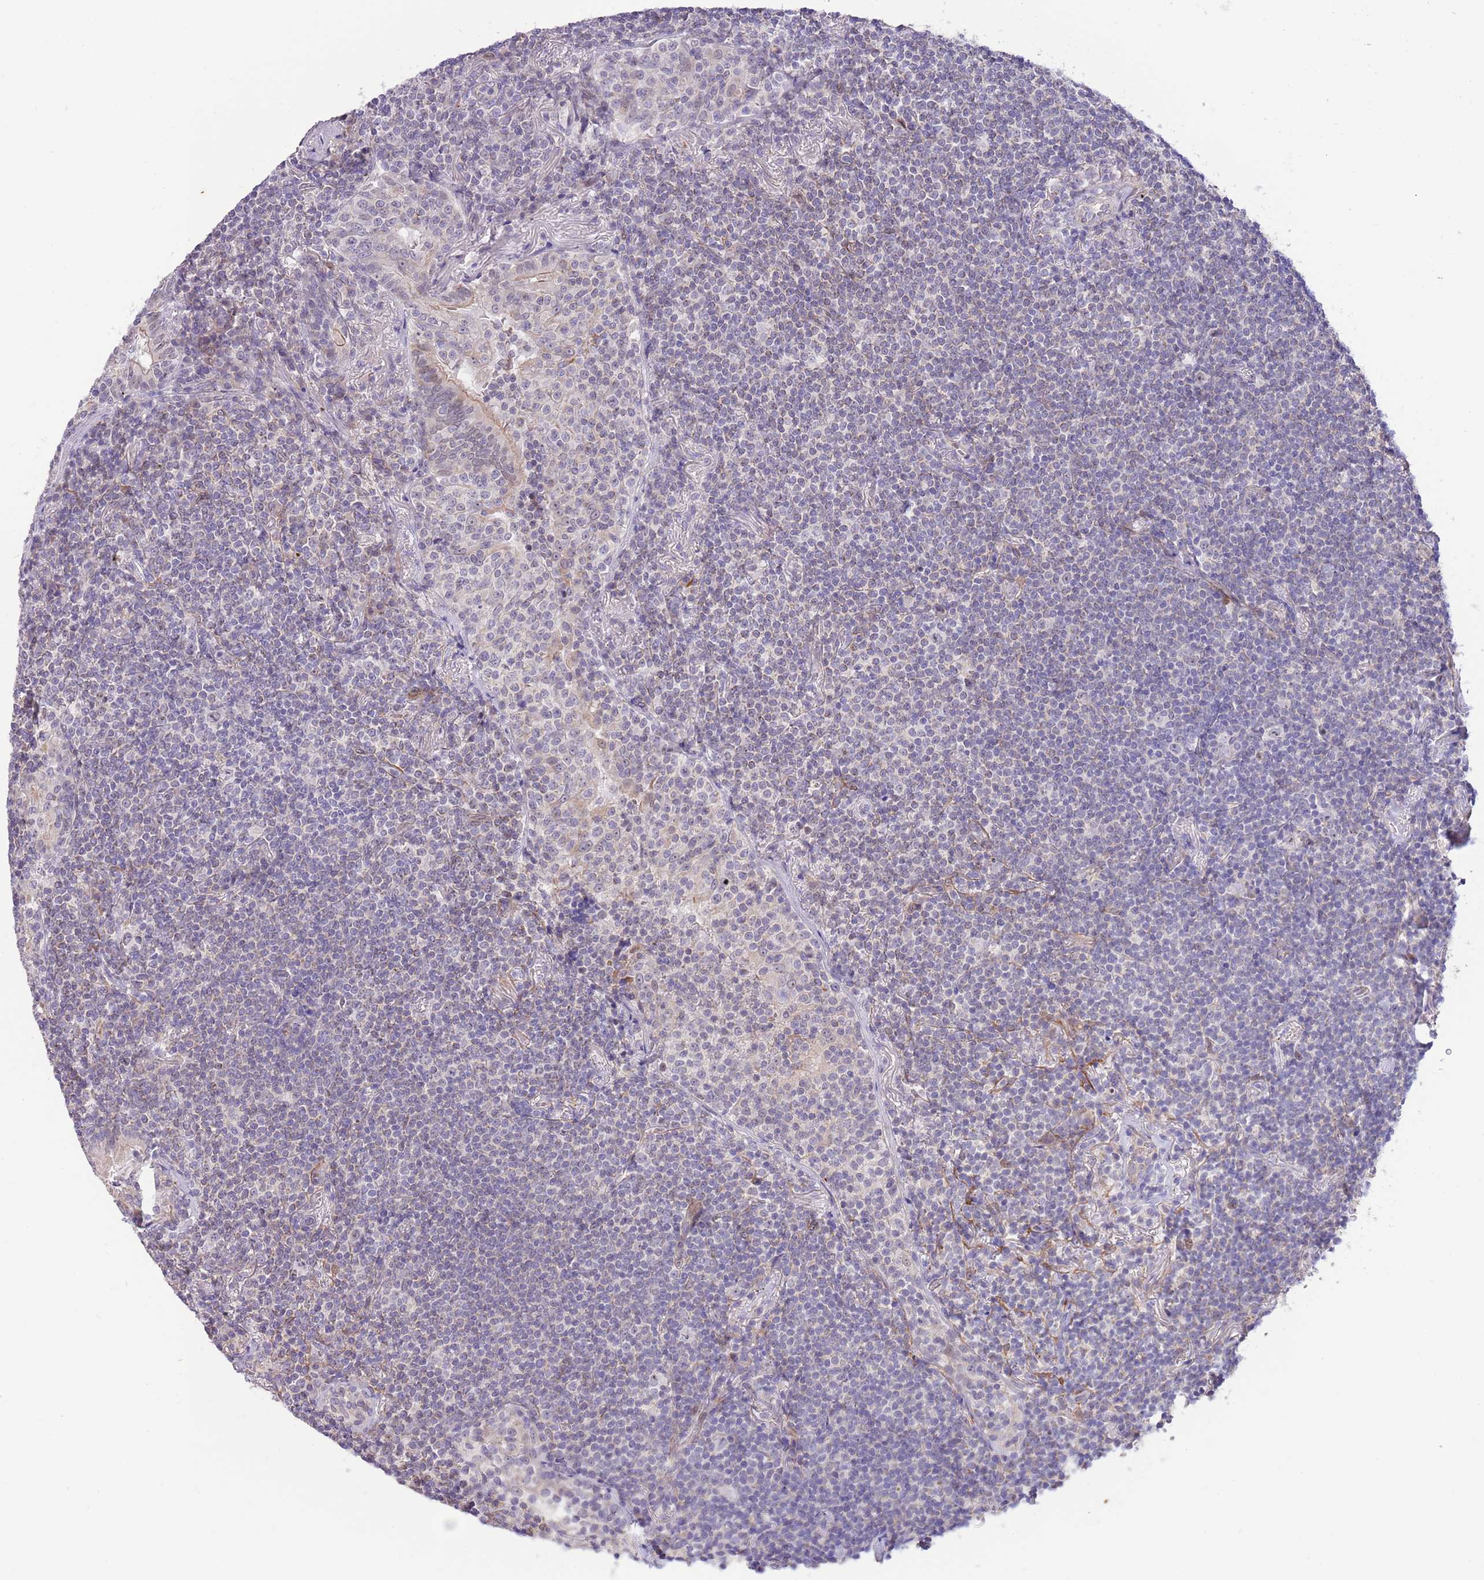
{"staining": {"intensity": "negative", "quantity": "none", "location": "none"}, "tissue": "lymphoma", "cell_type": "Tumor cells", "image_type": "cancer", "snomed": [{"axis": "morphology", "description": "Malignant lymphoma, non-Hodgkin's type, Low grade"}, {"axis": "topography", "description": "Lung"}], "caption": "There is no significant expression in tumor cells of malignant lymphoma, non-Hodgkin's type (low-grade). (Stains: DAB immunohistochemistry (IHC) with hematoxylin counter stain, Microscopy: brightfield microscopy at high magnification).", "gene": "AP1S2", "patient": {"sex": "female", "age": 71}}